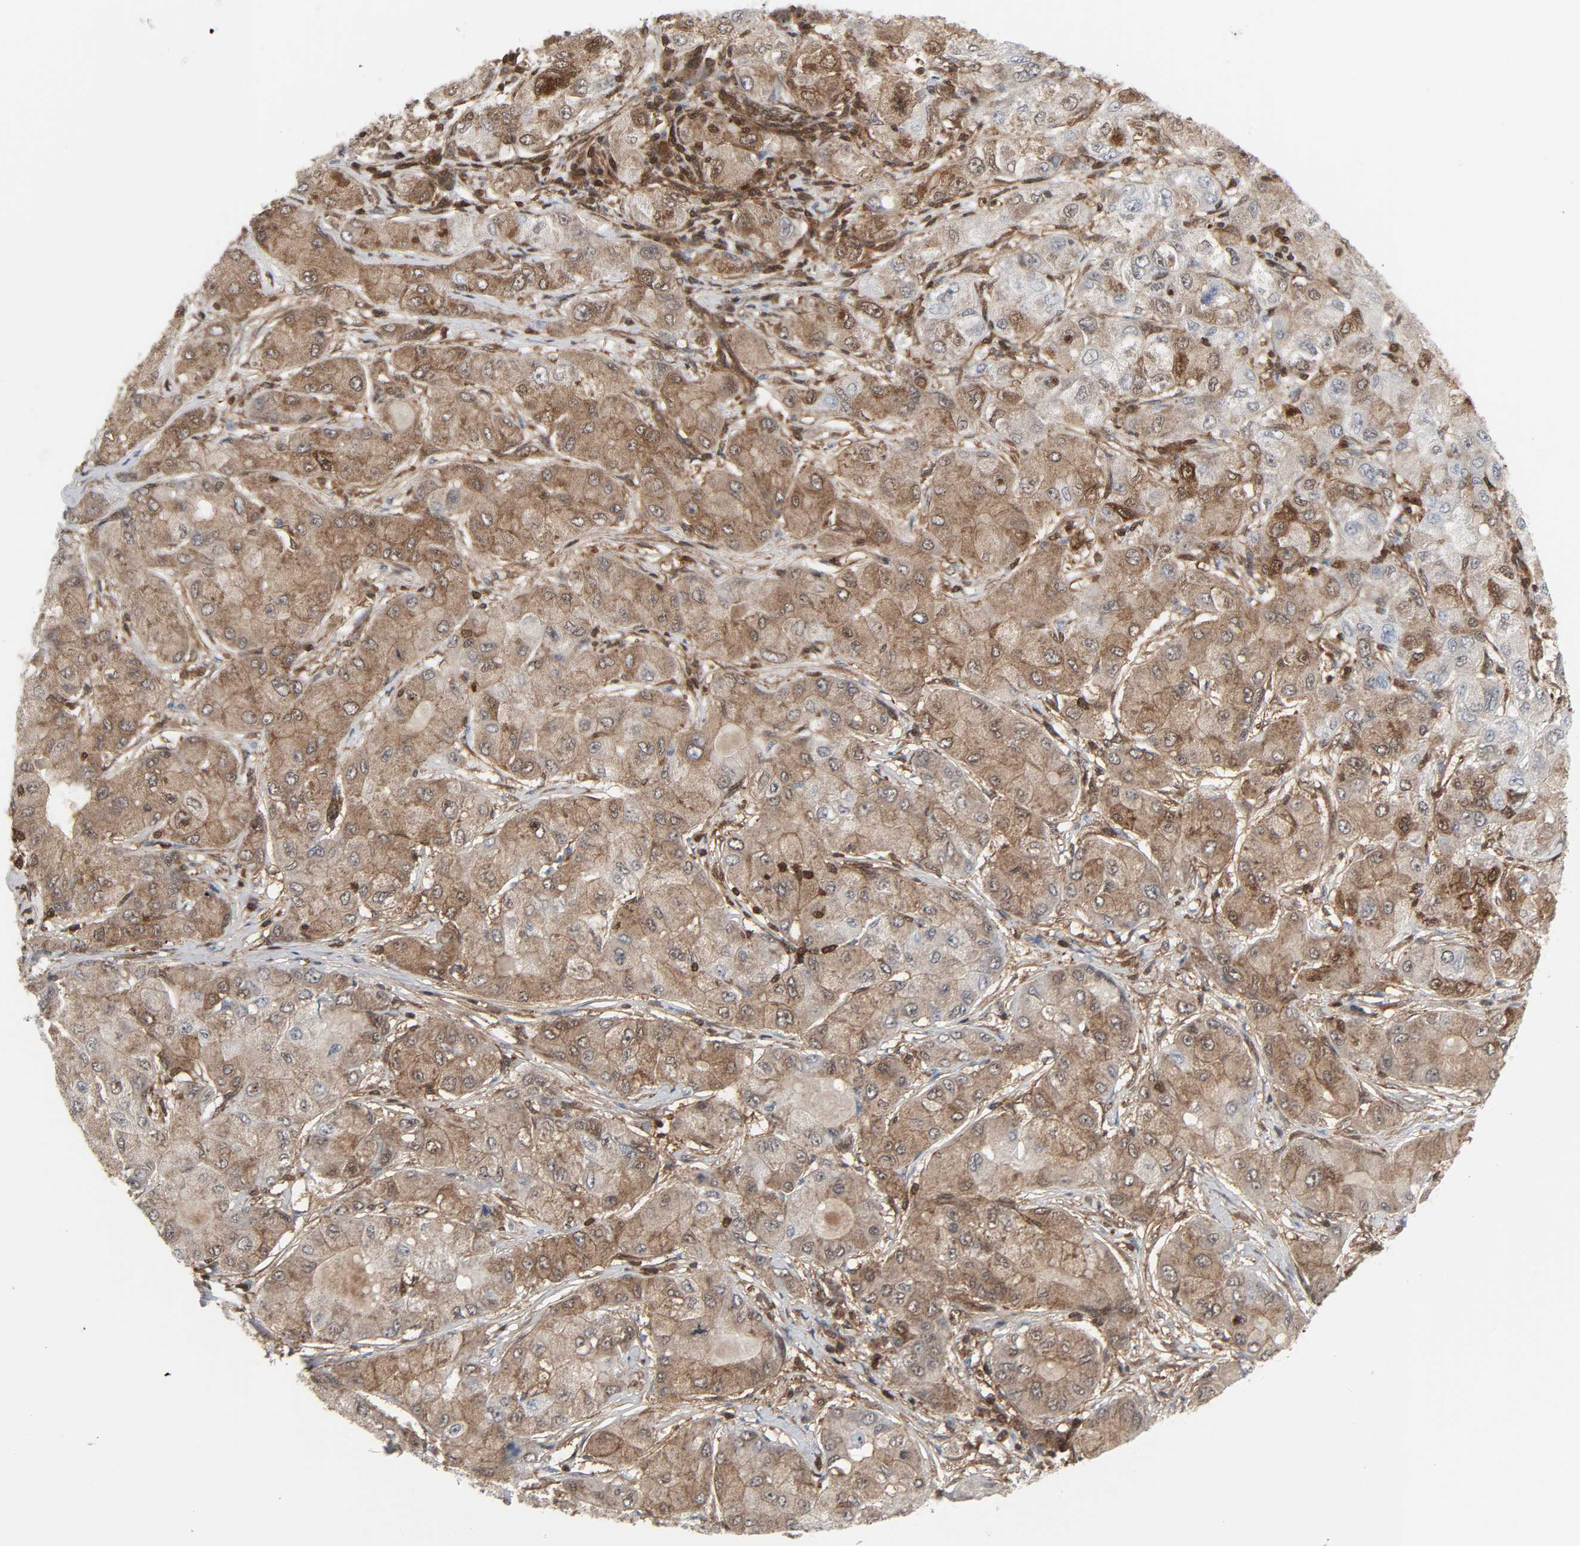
{"staining": {"intensity": "moderate", "quantity": ">75%", "location": "cytoplasmic/membranous"}, "tissue": "liver cancer", "cell_type": "Tumor cells", "image_type": "cancer", "snomed": [{"axis": "morphology", "description": "Carcinoma, Hepatocellular, NOS"}, {"axis": "topography", "description": "Liver"}], "caption": "The micrograph exhibits staining of liver hepatocellular carcinoma, revealing moderate cytoplasmic/membranous protein expression (brown color) within tumor cells.", "gene": "GSK3A", "patient": {"sex": "male", "age": 80}}